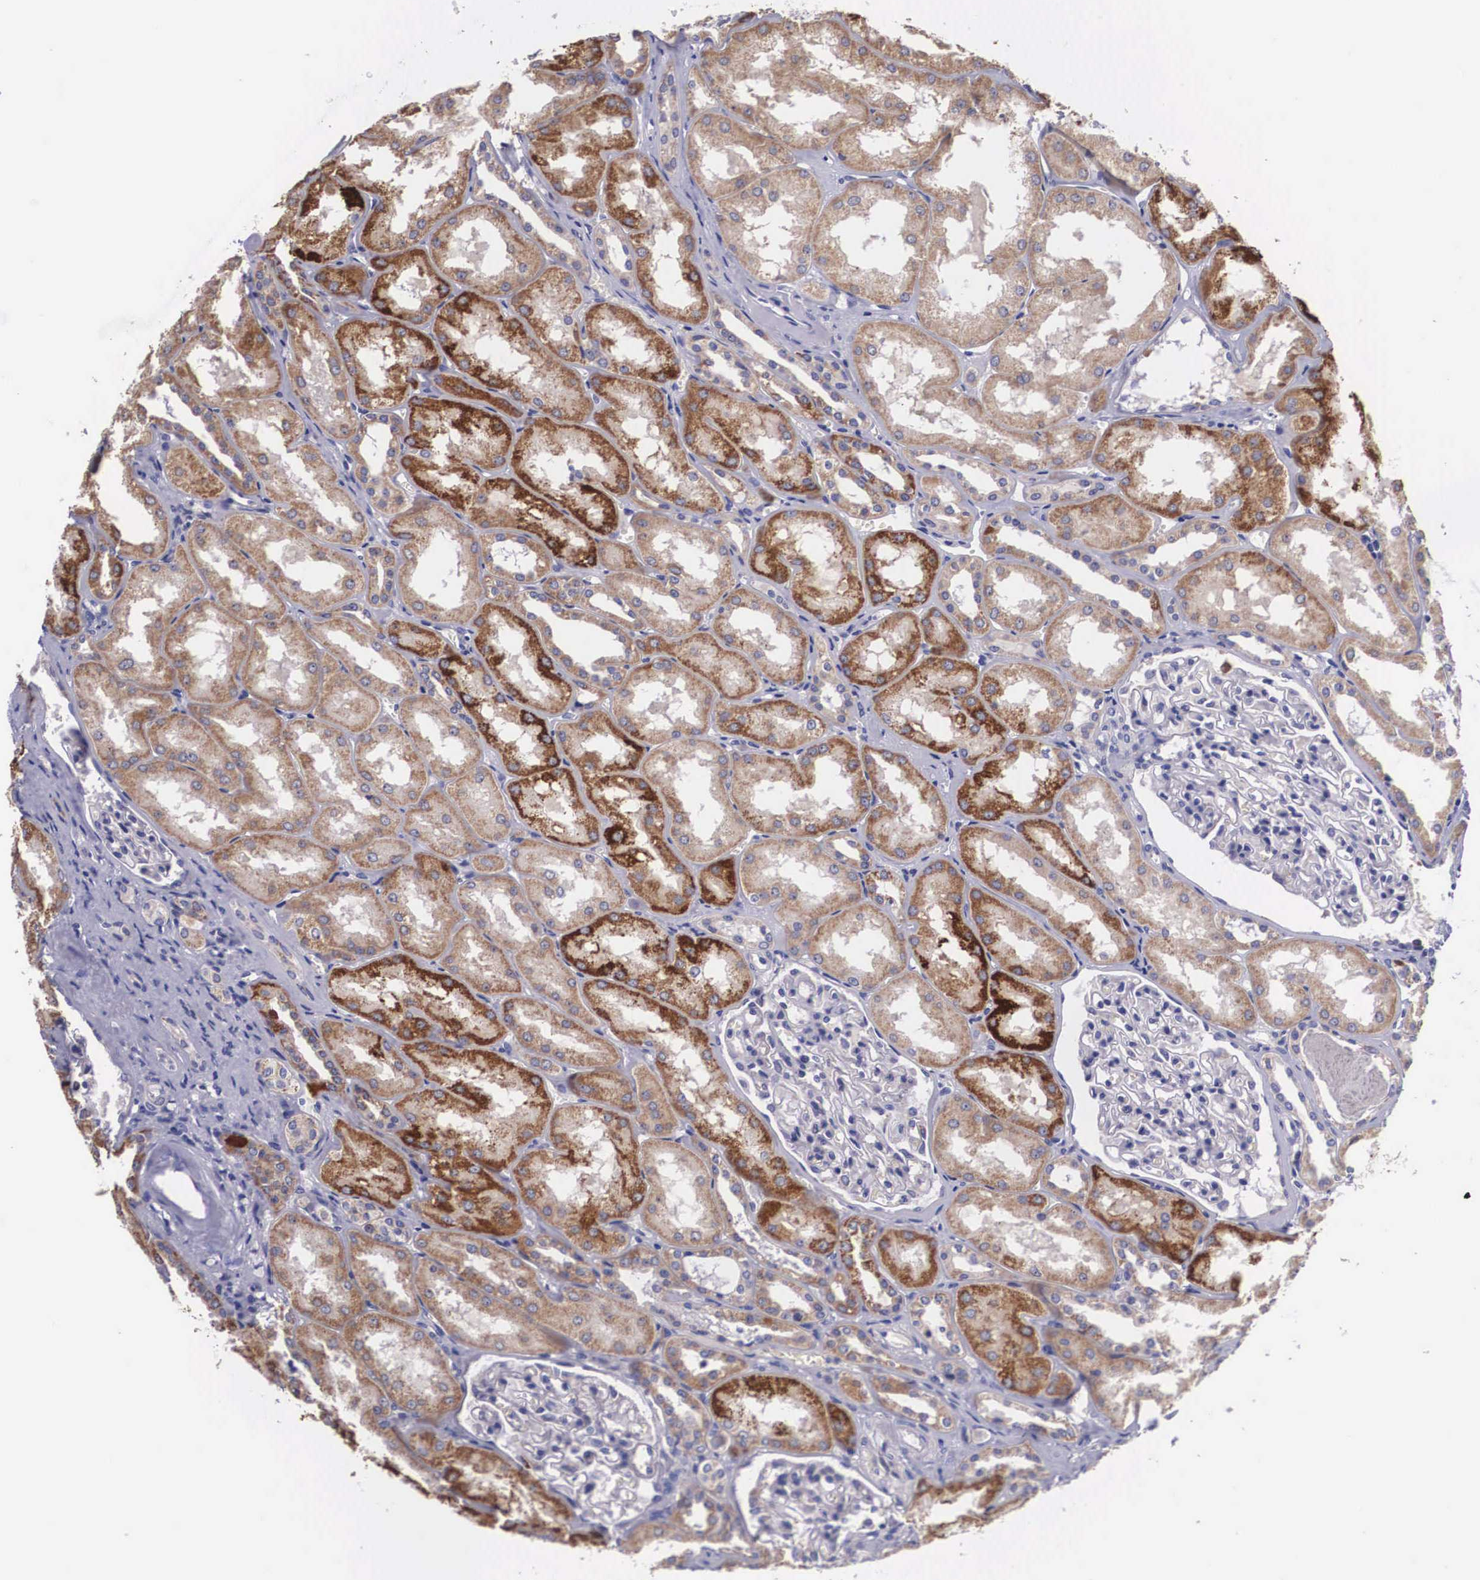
{"staining": {"intensity": "negative", "quantity": "none", "location": "none"}, "tissue": "kidney", "cell_type": "Cells in glomeruli", "image_type": "normal", "snomed": [{"axis": "morphology", "description": "Normal tissue, NOS"}, {"axis": "topography", "description": "Kidney"}], "caption": "This is an immunohistochemistry (IHC) histopathology image of unremarkable human kidney. There is no positivity in cells in glomeruli.", "gene": "ARG2", "patient": {"sex": "male", "age": 61}}